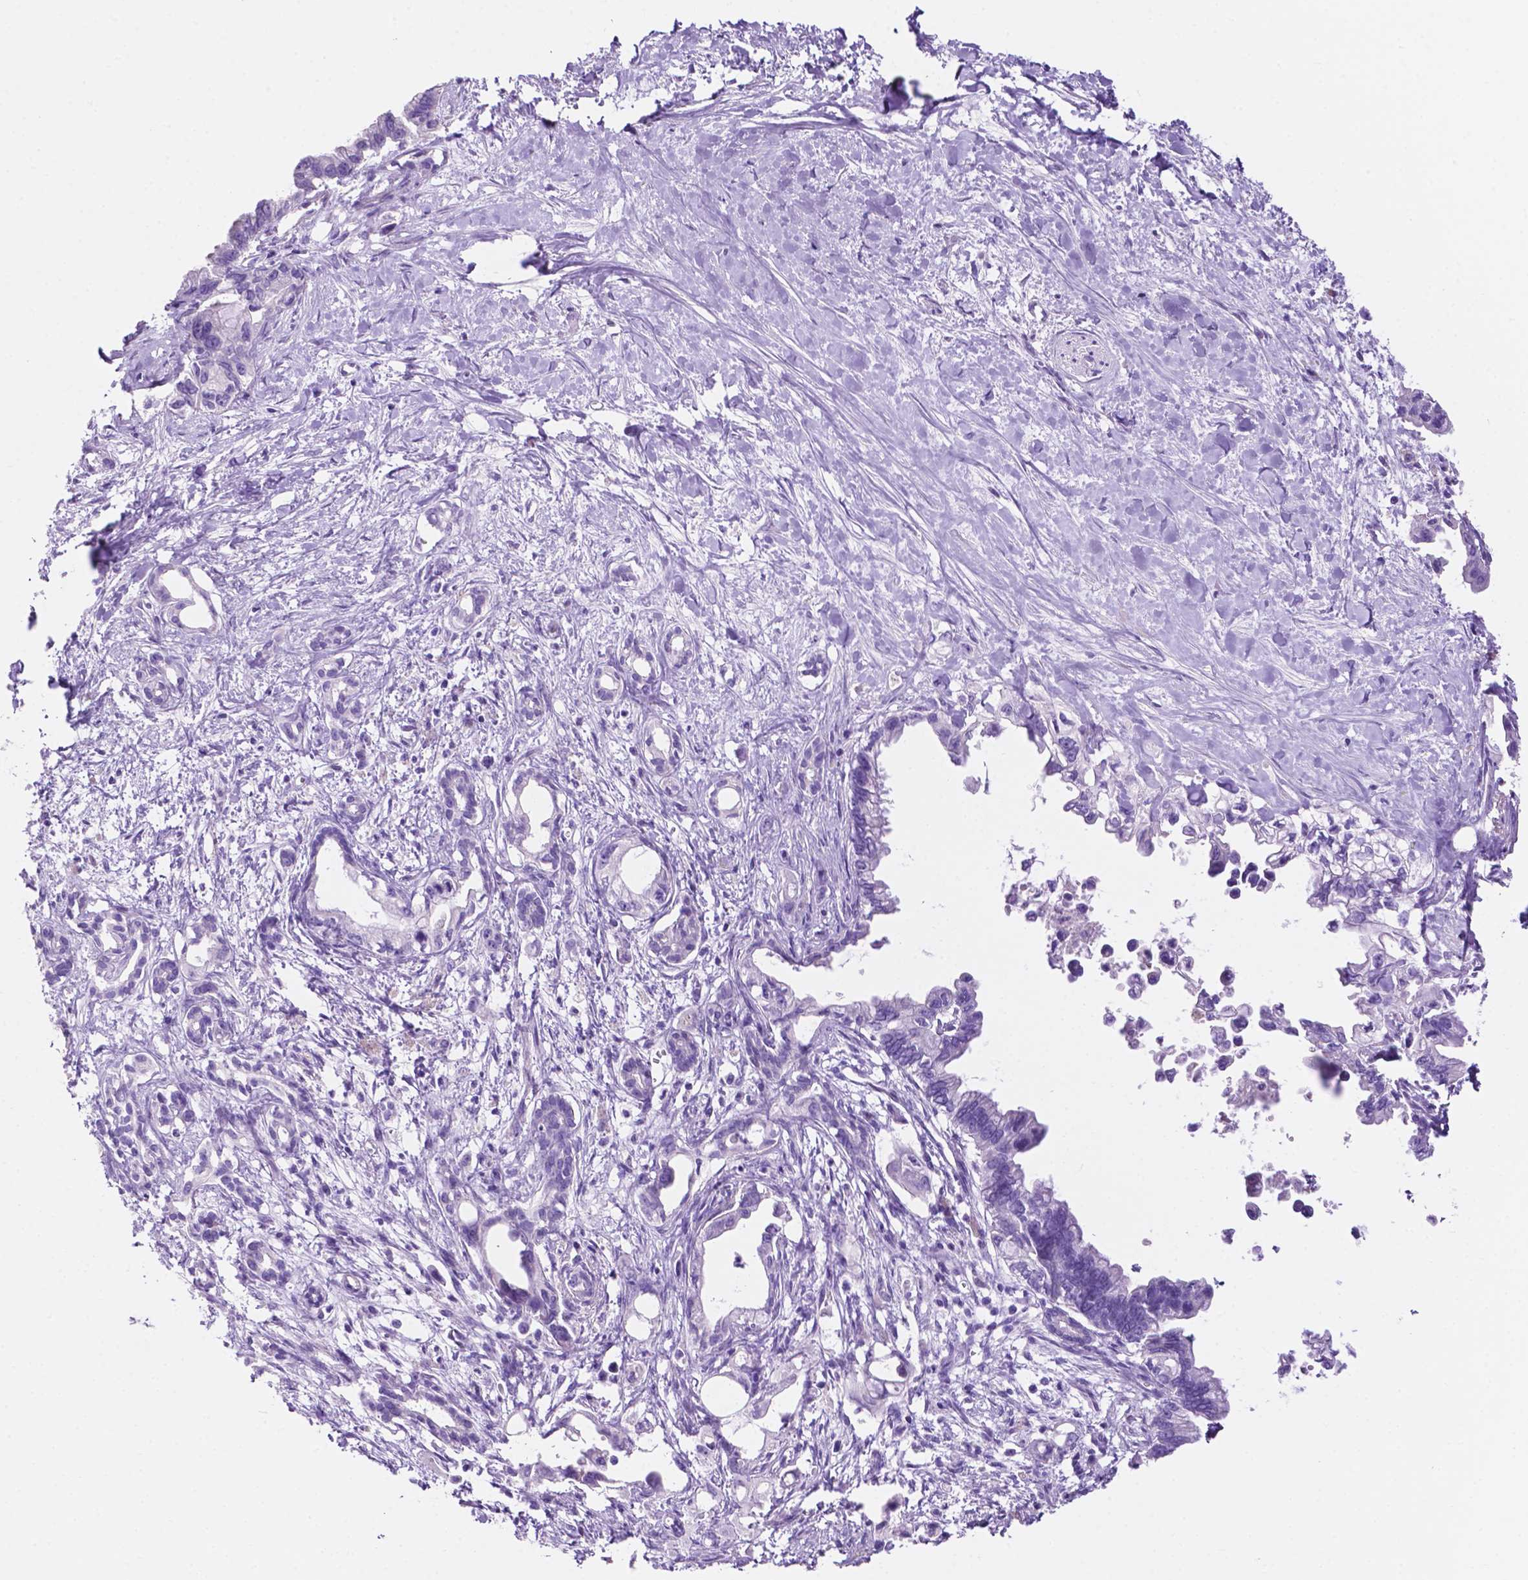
{"staining": {"intensity": "negative", "quantity": "none", "location": "none"}, "tissue": "pancreatic cancer", "cell_type": "Tumor cells", "image_type": "cancer", "snomed": [{"axis": "morphology", "description": "Adenocarcinoma, NOS"}, {"axis": "topography", "description": "Pancreas"}], "caption": "IHC histopathology image of pancreatic adenocarcinoma stained for a protein (brown), which displays no positivity in tumor cells.", "gene": "CLDN17", "patient": {"sex": "male", "age": 61}}